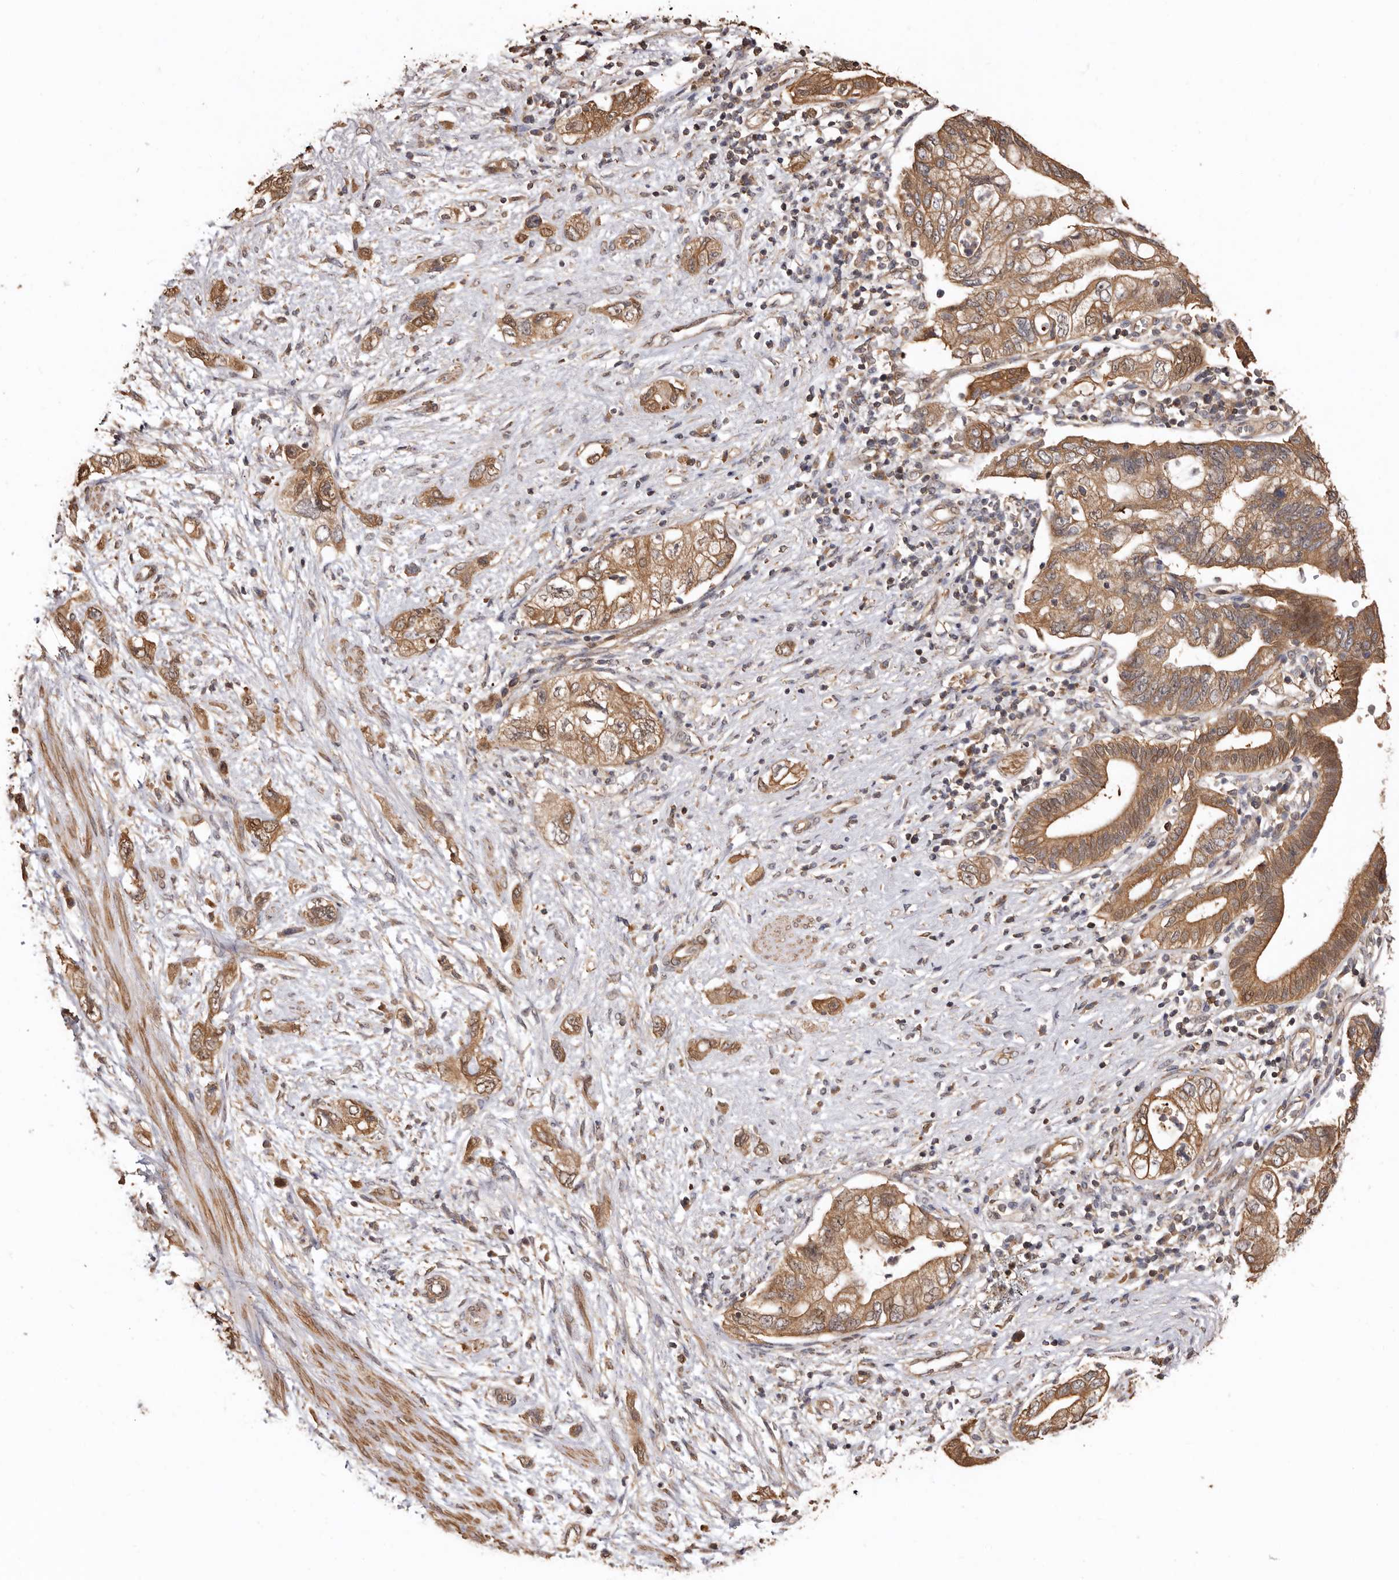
{"staining": {"intensity": "moderate", "quantity": ">75%", "location": "cytoplasmic/membranous"}, "tissue": "pancreatic cancer", "cell_type": "Tumor cells", "image_type": "cancer", "snomed": [{"axis": "morphology", "description": "Adenocarcinoma, NOS"}, {"axis": "topography", "description": "Pancreas"}], "caption": "Protein staining of pancreatic adenocarcinoma tissue shows moderate cytoplasmic/membranous positivity in approximately >75% of tumor cells.", "gene": "COQ8B", "patient": {"sex": "female", "age": 73}}